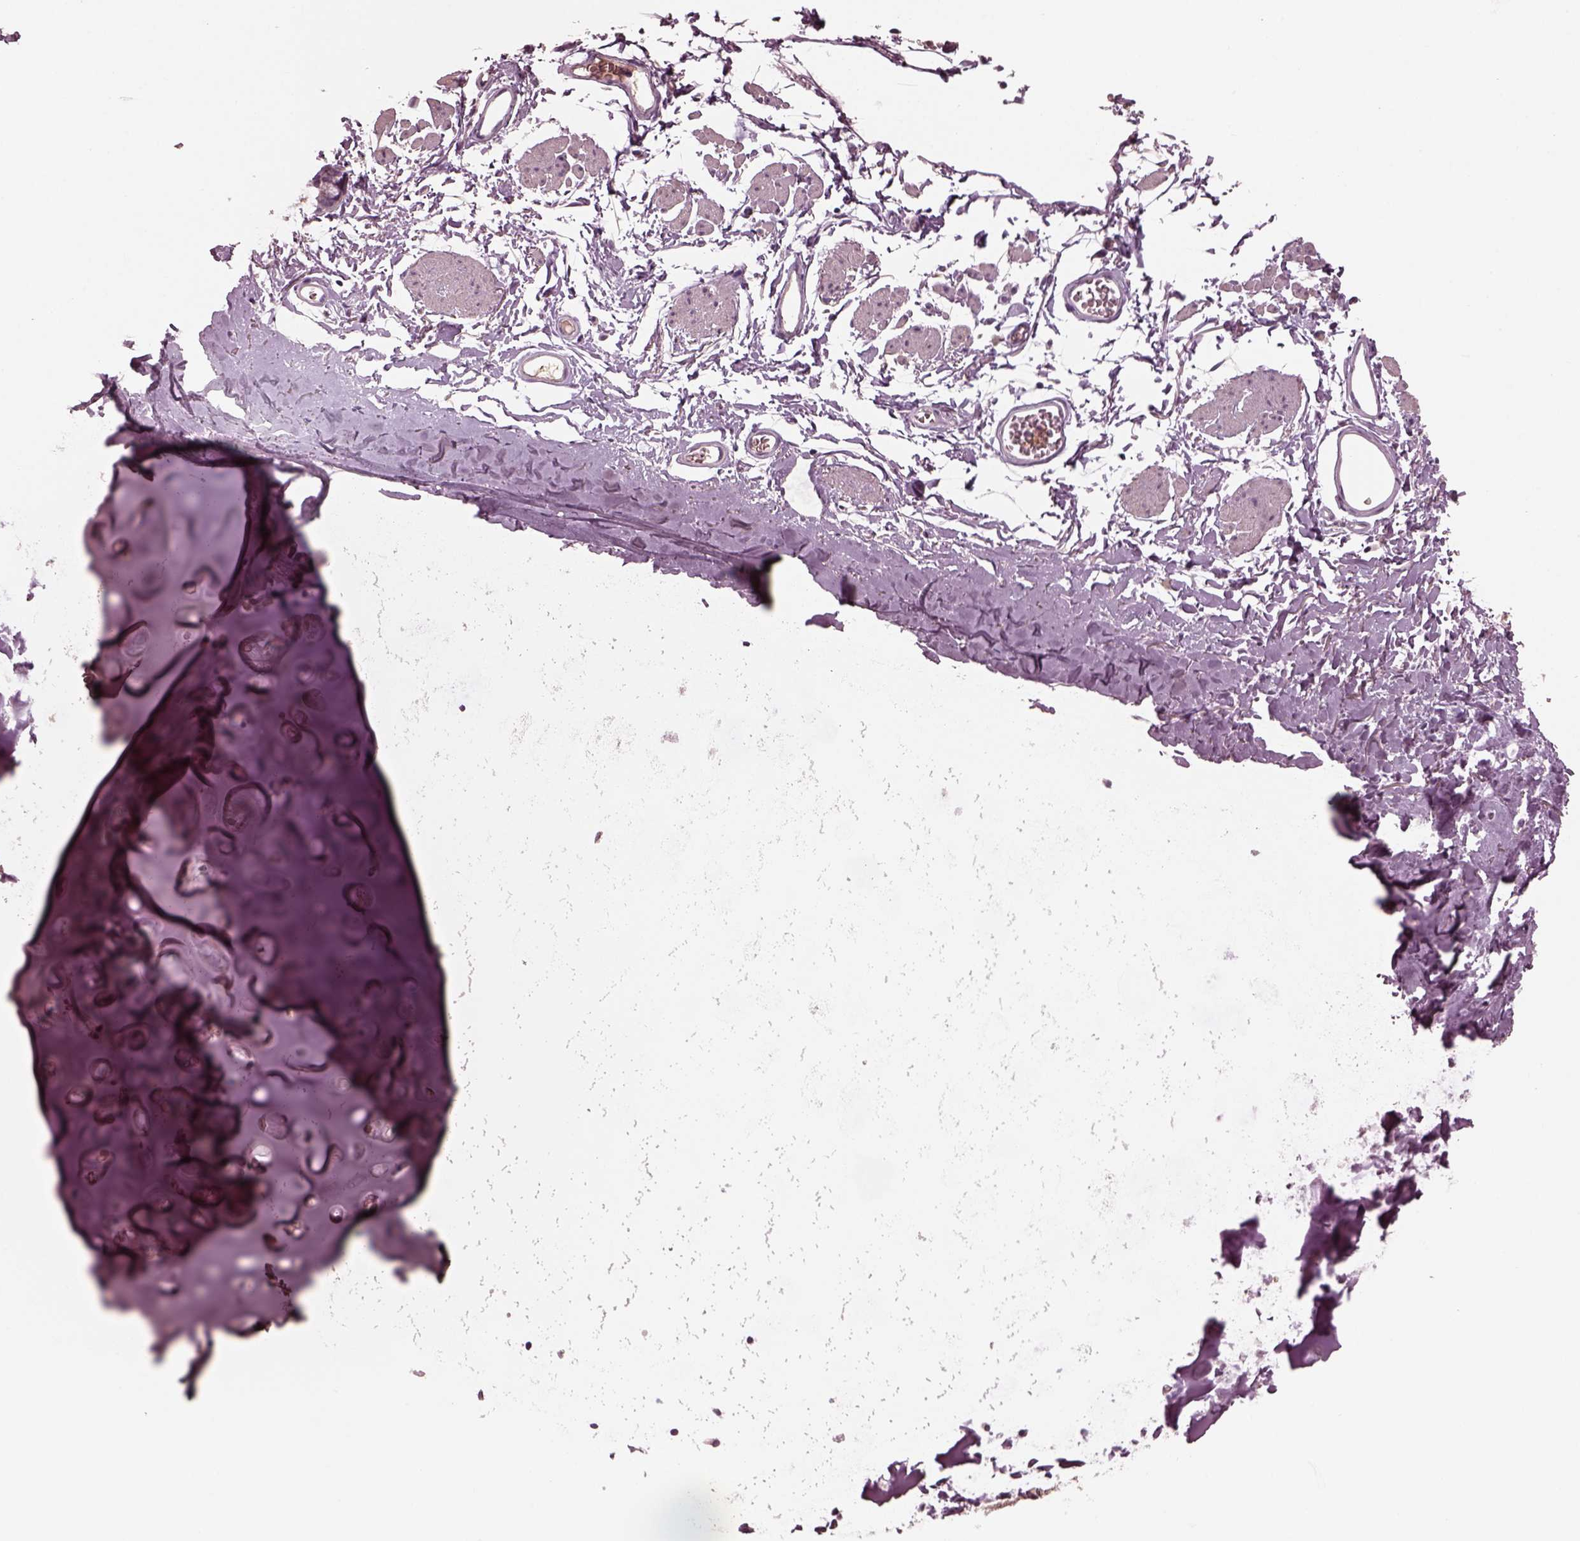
{"staining": {"intensity": "negative", "quantity": "none", "location": "none"}, "tissue": "adipose tissue", "cell_type": "Adipocytes", "image_type": "normal", "snomed": [{"axis": "morphology", "description": "Normal tissue, NOS"}, {"axis": "topography", "description": "Cartilage tissue"}, {"axis": "topography", "description": "Bronchus"}], "caption": "This is an immunohistochemistry image of normal human adipose tissue. There is no expression in adipocytes.", "gene": "PORCN", "patient": {"sex": "female", "age": 79}}